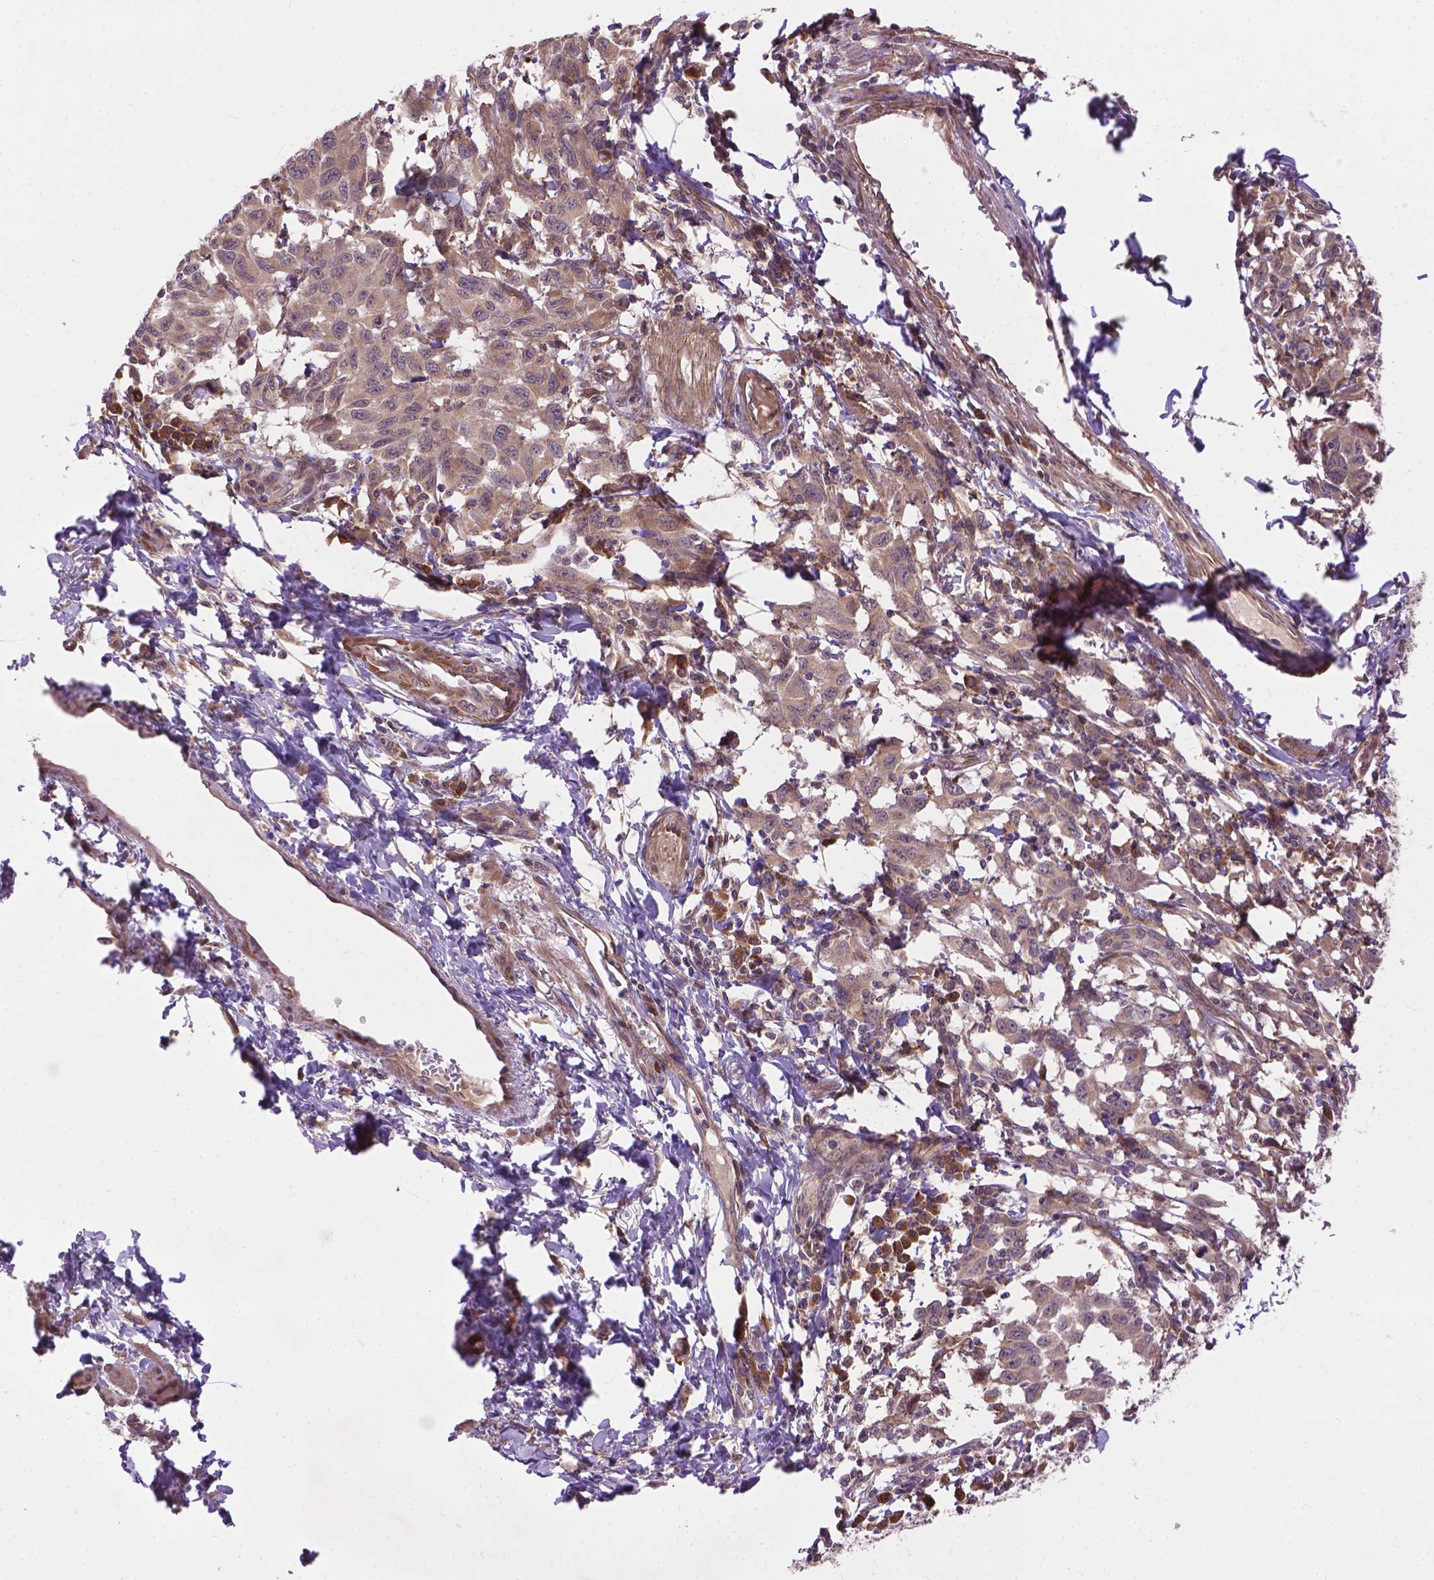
{"staining": {"intensity": "weak", "quantity": ">75%", "location": "cytoplasmic/membranous"}, "tissue": "melanoma", "cell_type": "Tumor cells", "image_type": "cancer", "snomed": [{"axis": "morphology", "description": "Malignant melanoma, NOS"}, {"axis": "topography", "description": "Vulva, labia, clitoris and Bartholin´s gland, NO"}], "caption": "High-magnification brightfield microscopy of malignant melanoma stained with DAB (brown) and counterstained with hematoxylin (blue). tumor cells exhibit weak cytoplasmic/membranous expression is identified in about>75% of cells.", "gene": "ZNF616", "patient": {"sex": "female", "age": 75}}